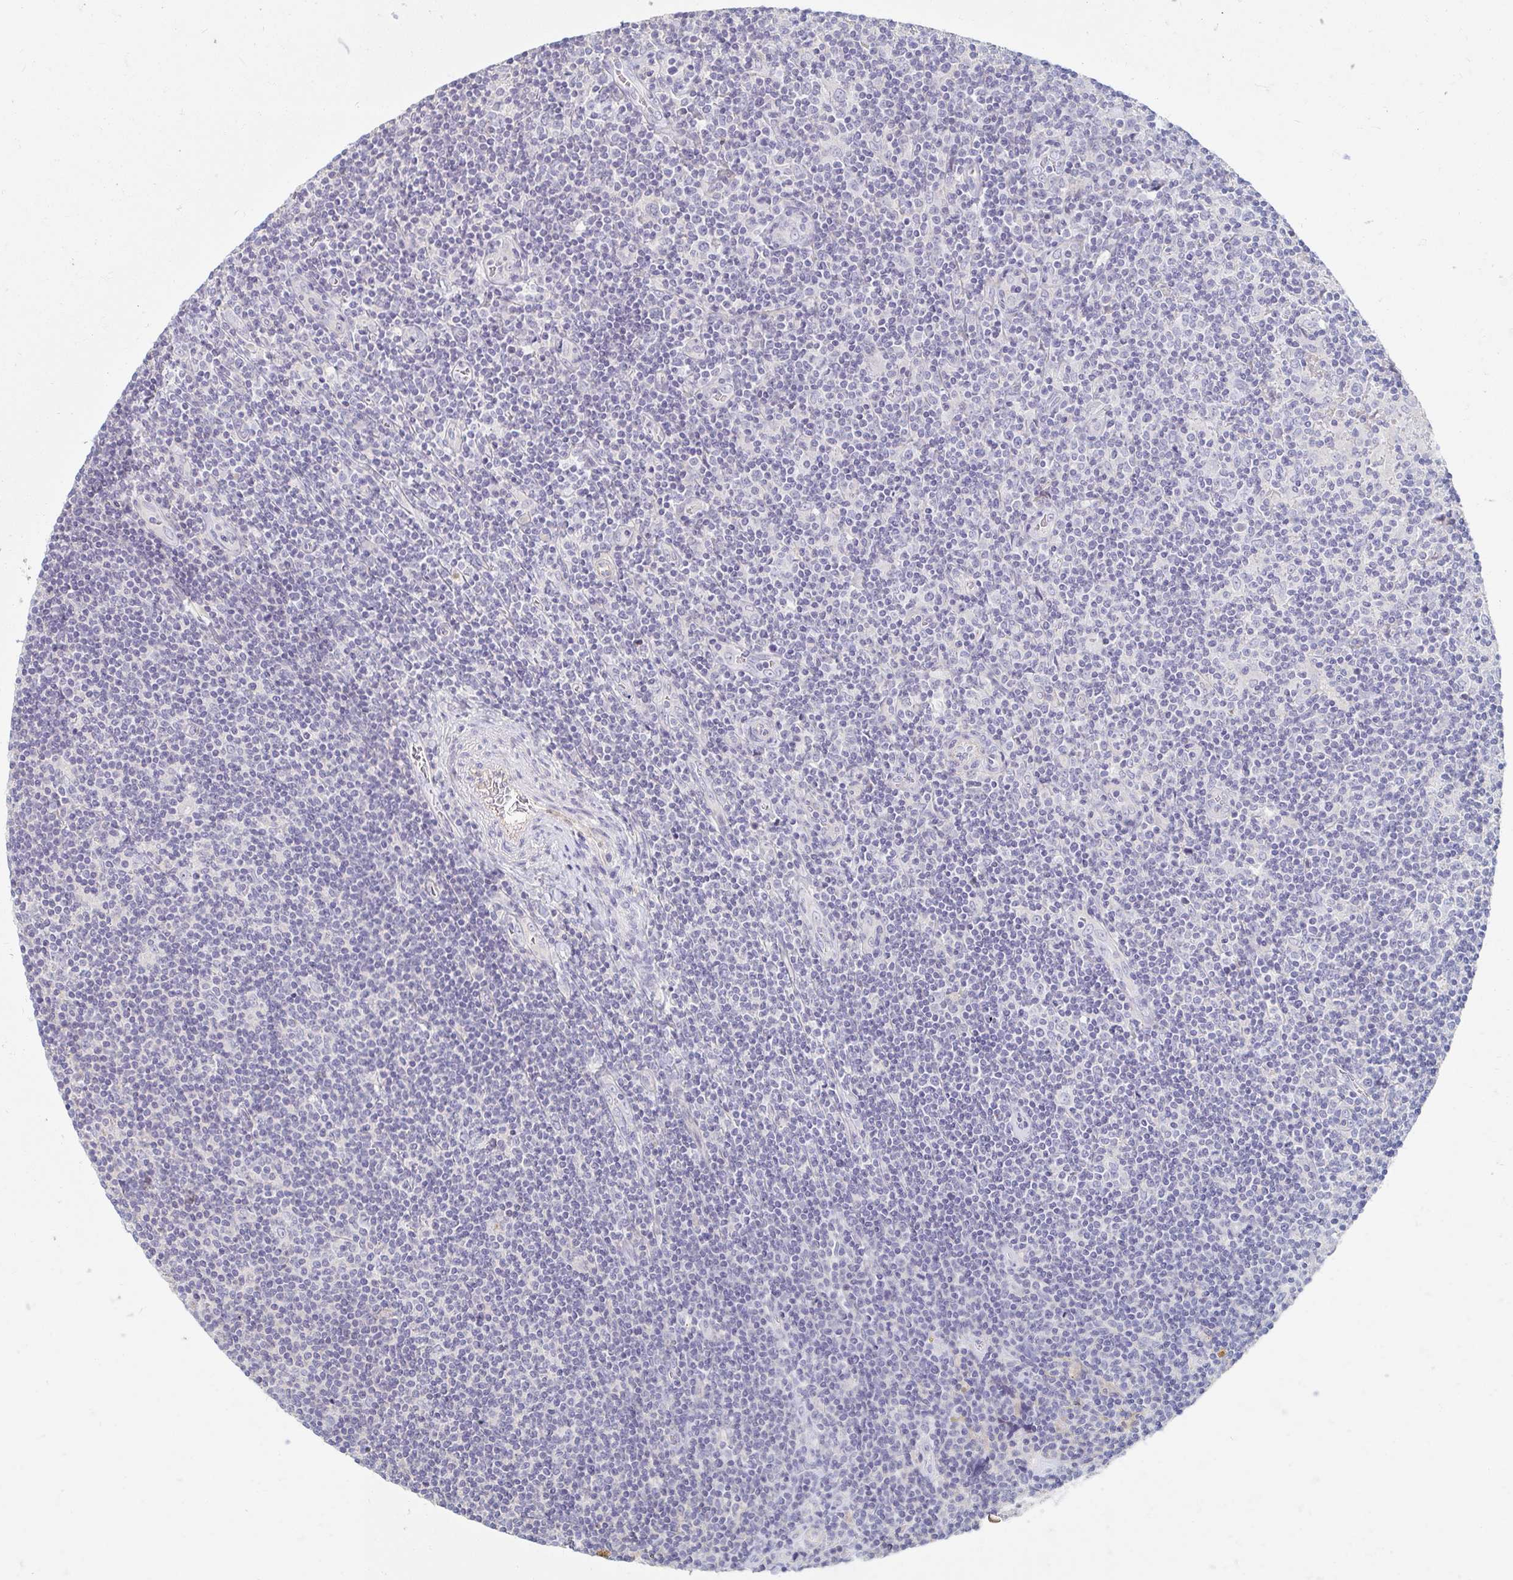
{"staining": {"intensity": "negative", "quantity": "none", "location": "none"}, "tissue": "lymphoma", "cell_type": "Tumor cells", "image_type": "cancer", "snomed": [{"axis": "morphology", "description": "Hodgkin's disease, NOS"}, {"axis": "topography", "description": "Lymph node"}], "caption": "Tumor cells are negative for brown protein staining in Hodgkin's disease.", "gene": "MYLK2", "patient": {"sex": "male", "age": 40}}